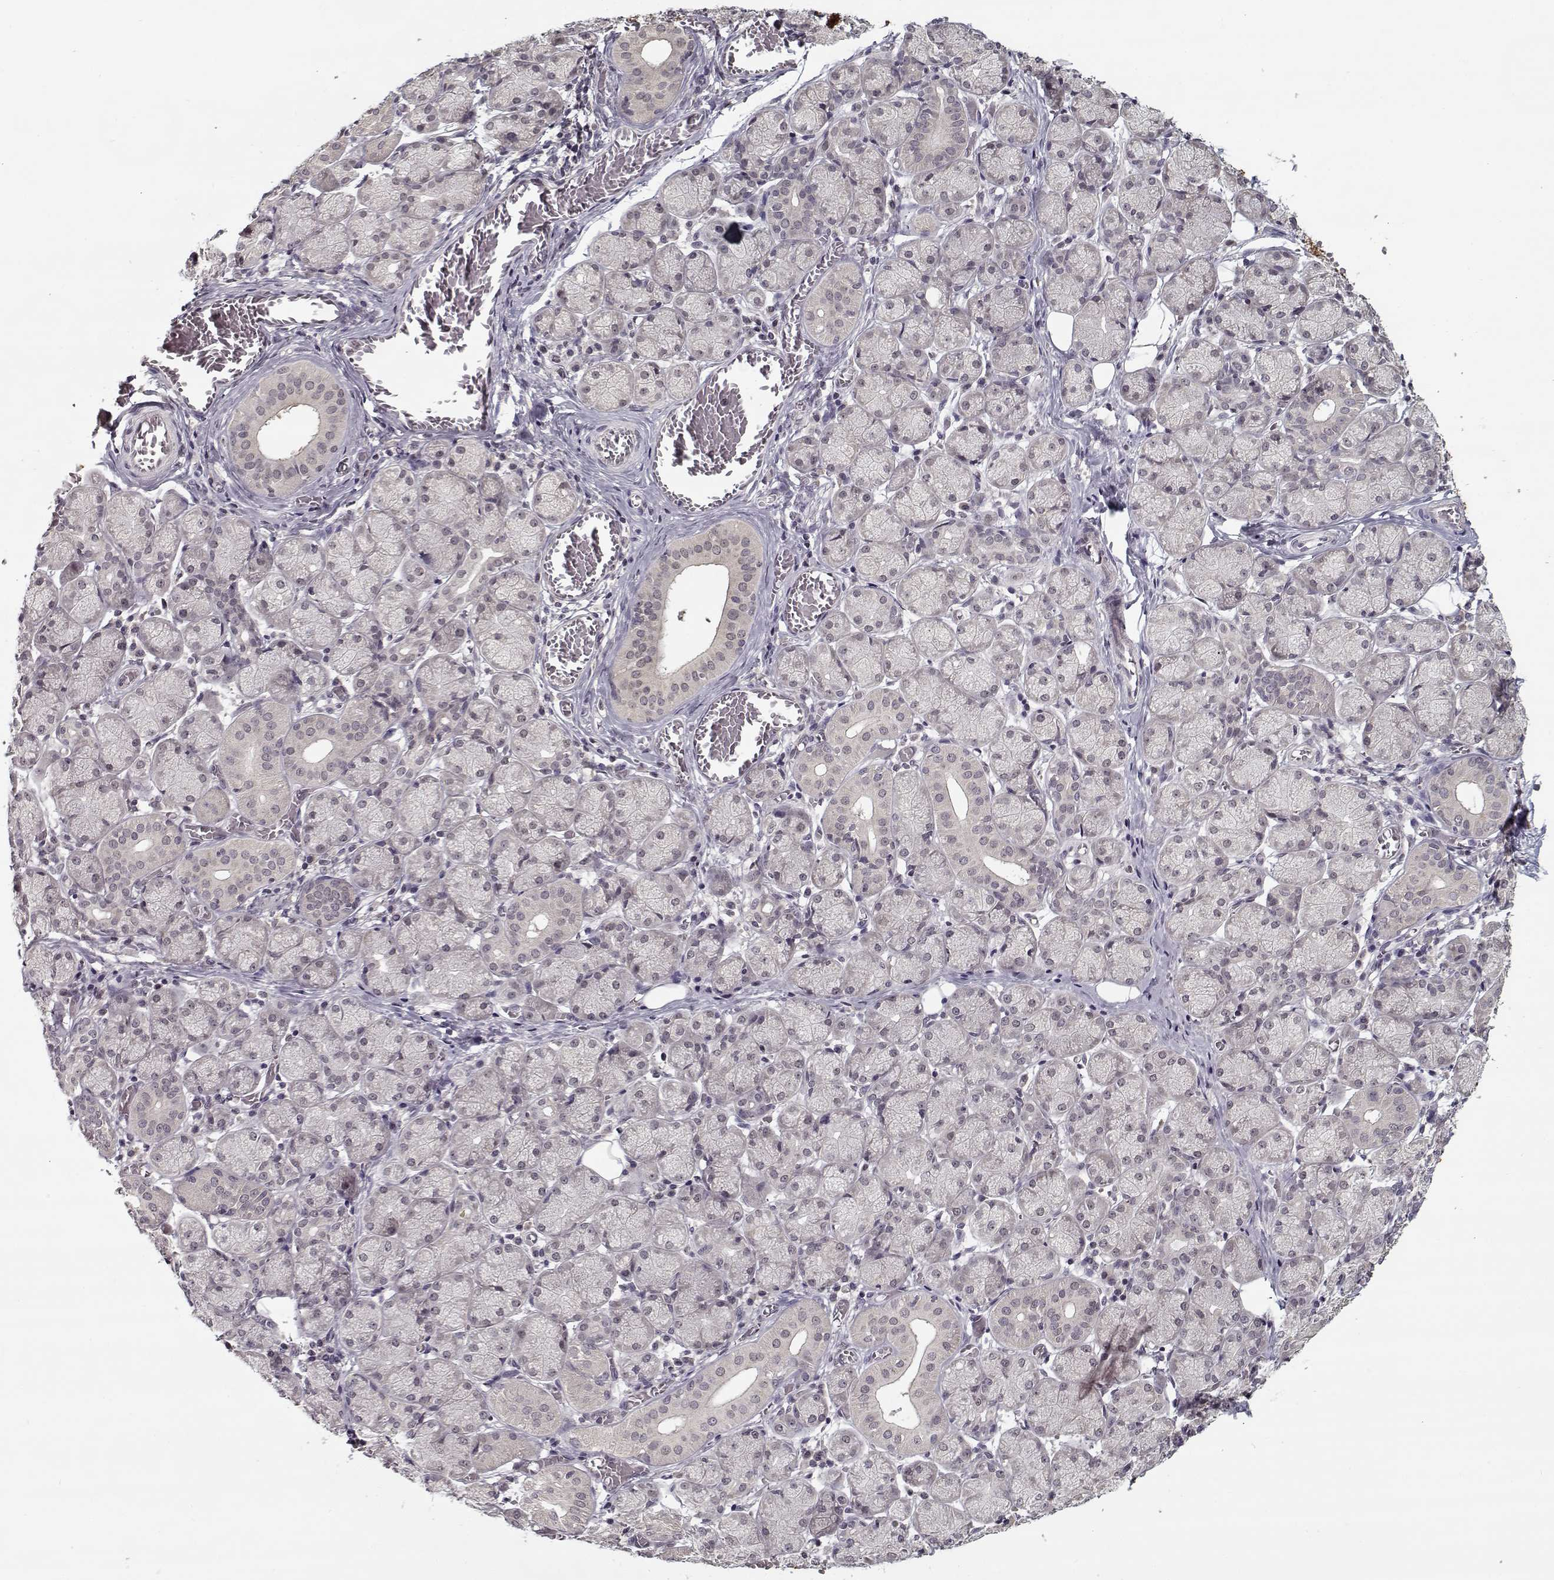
{"staining": {"intensity": "negative", "quantity": "none", "location": "none"}, "tissue": "salivary gland", "cell_type": "Glandular cells", "image_type": "normal", "snomed": [{"axis": "morphology", "description": "Normal tissue, NOS"}, {"axis": "topography", "description": "Salivary gland"}, {"axis": "topography", "description": "Peripheral nerve tissue"}], "caption": "Photomicrograph shows no protein staining in glandular cells of unremarkable salivary gland.", "gene": "TESPA1", "patient": {"sex": "female", "age": 24}}